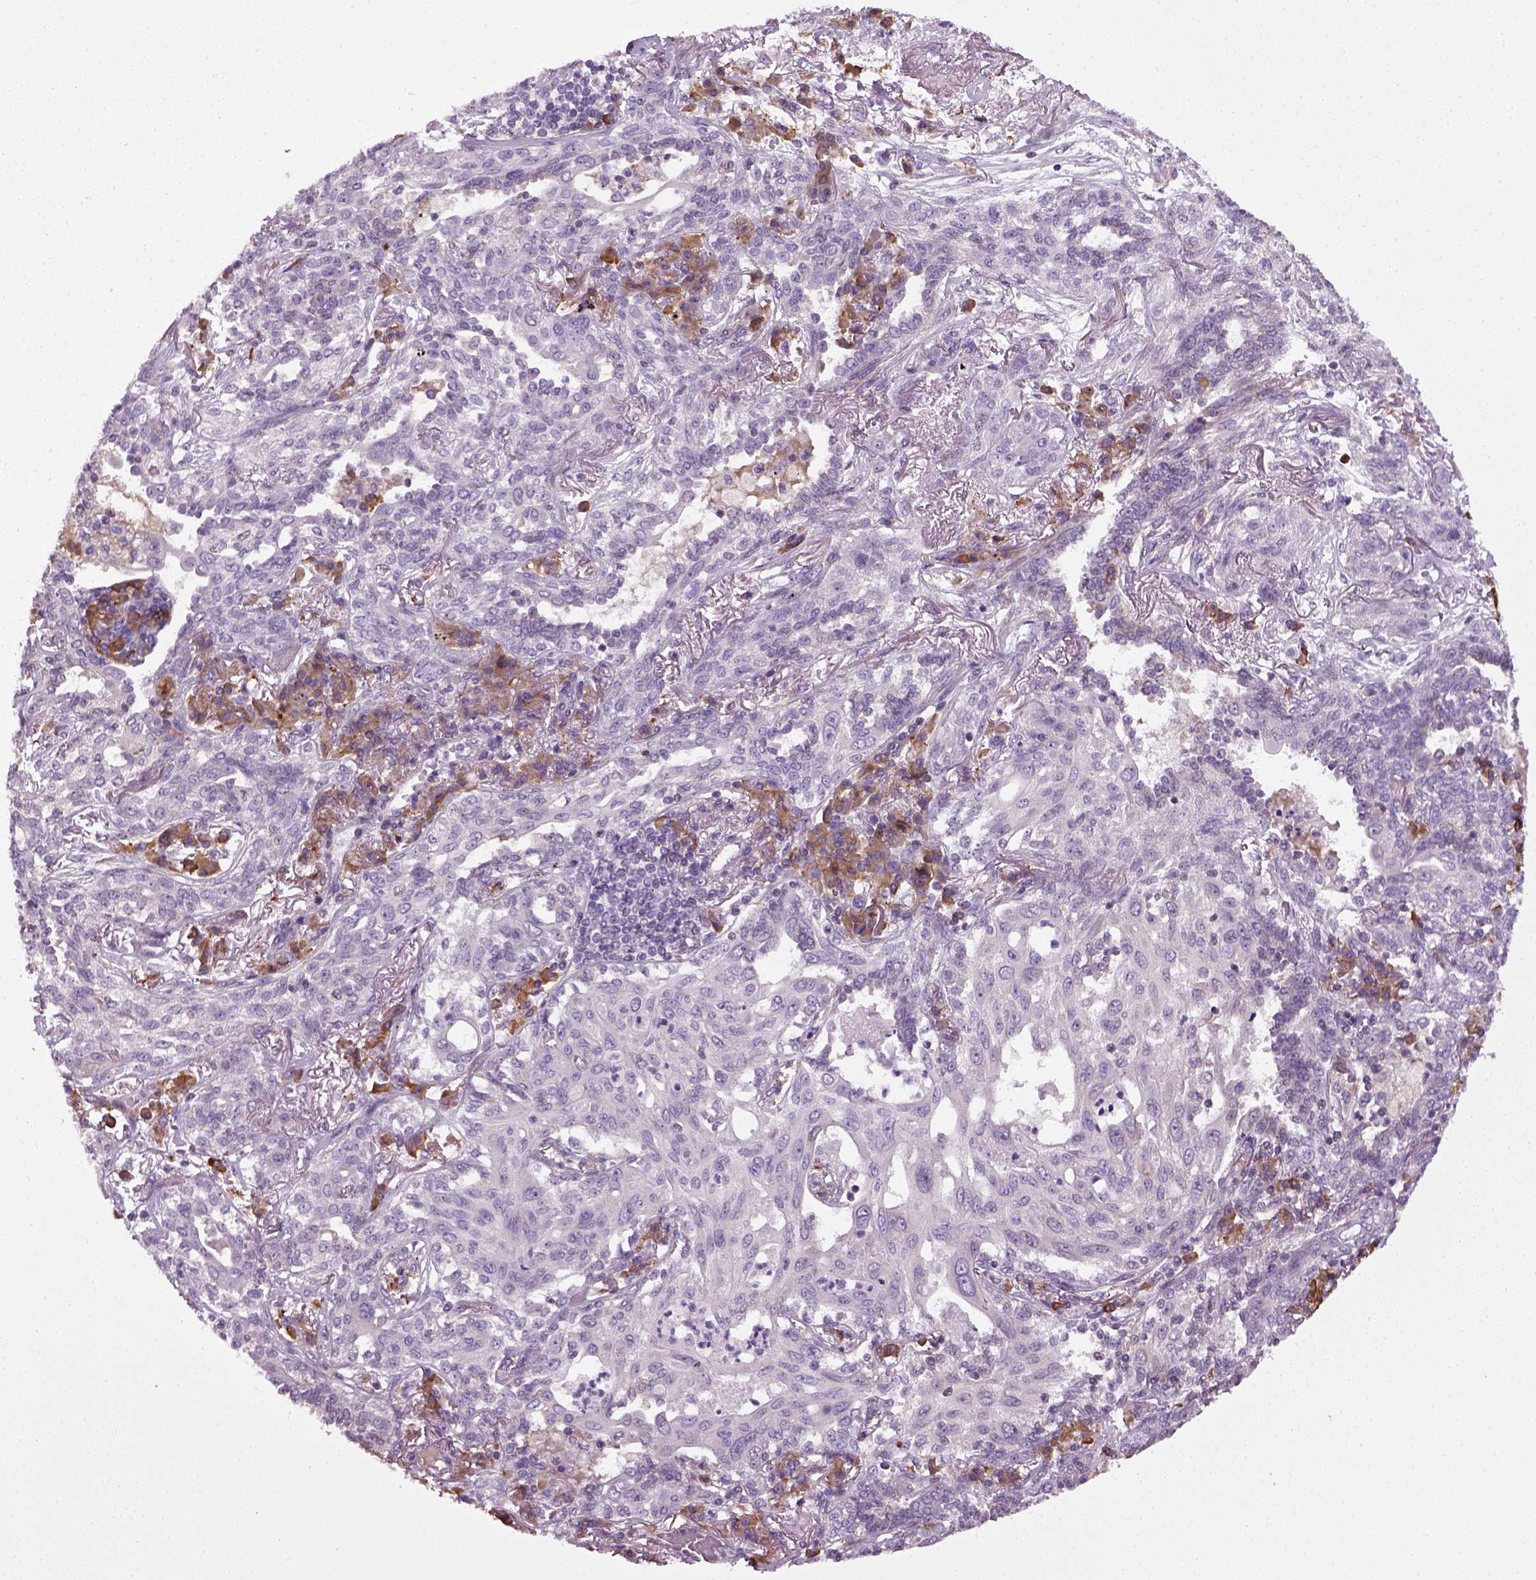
{"staining": {"intensity": "negative", "quantity": "none", "location": "none"}, "tissue": "lung cancer", "cell_type": "Tumor cells", "image_type": "cancer", "snomed": [{"axis": "morphology", "description": "Squamous cell carcinoma, NOS"}, {"axis": "topography", "description": "Lung"}], "caption": "Protein analysis of lung cancer exhibits no significant positivity in tumor cells. (Brightfield microscopy of DAB (3,3'-diaminobenzidine) immunohistochemistry (IHC) at high magnification).", "gene": "TPRG1", "patient": {"sex": "female", "age": 70}}